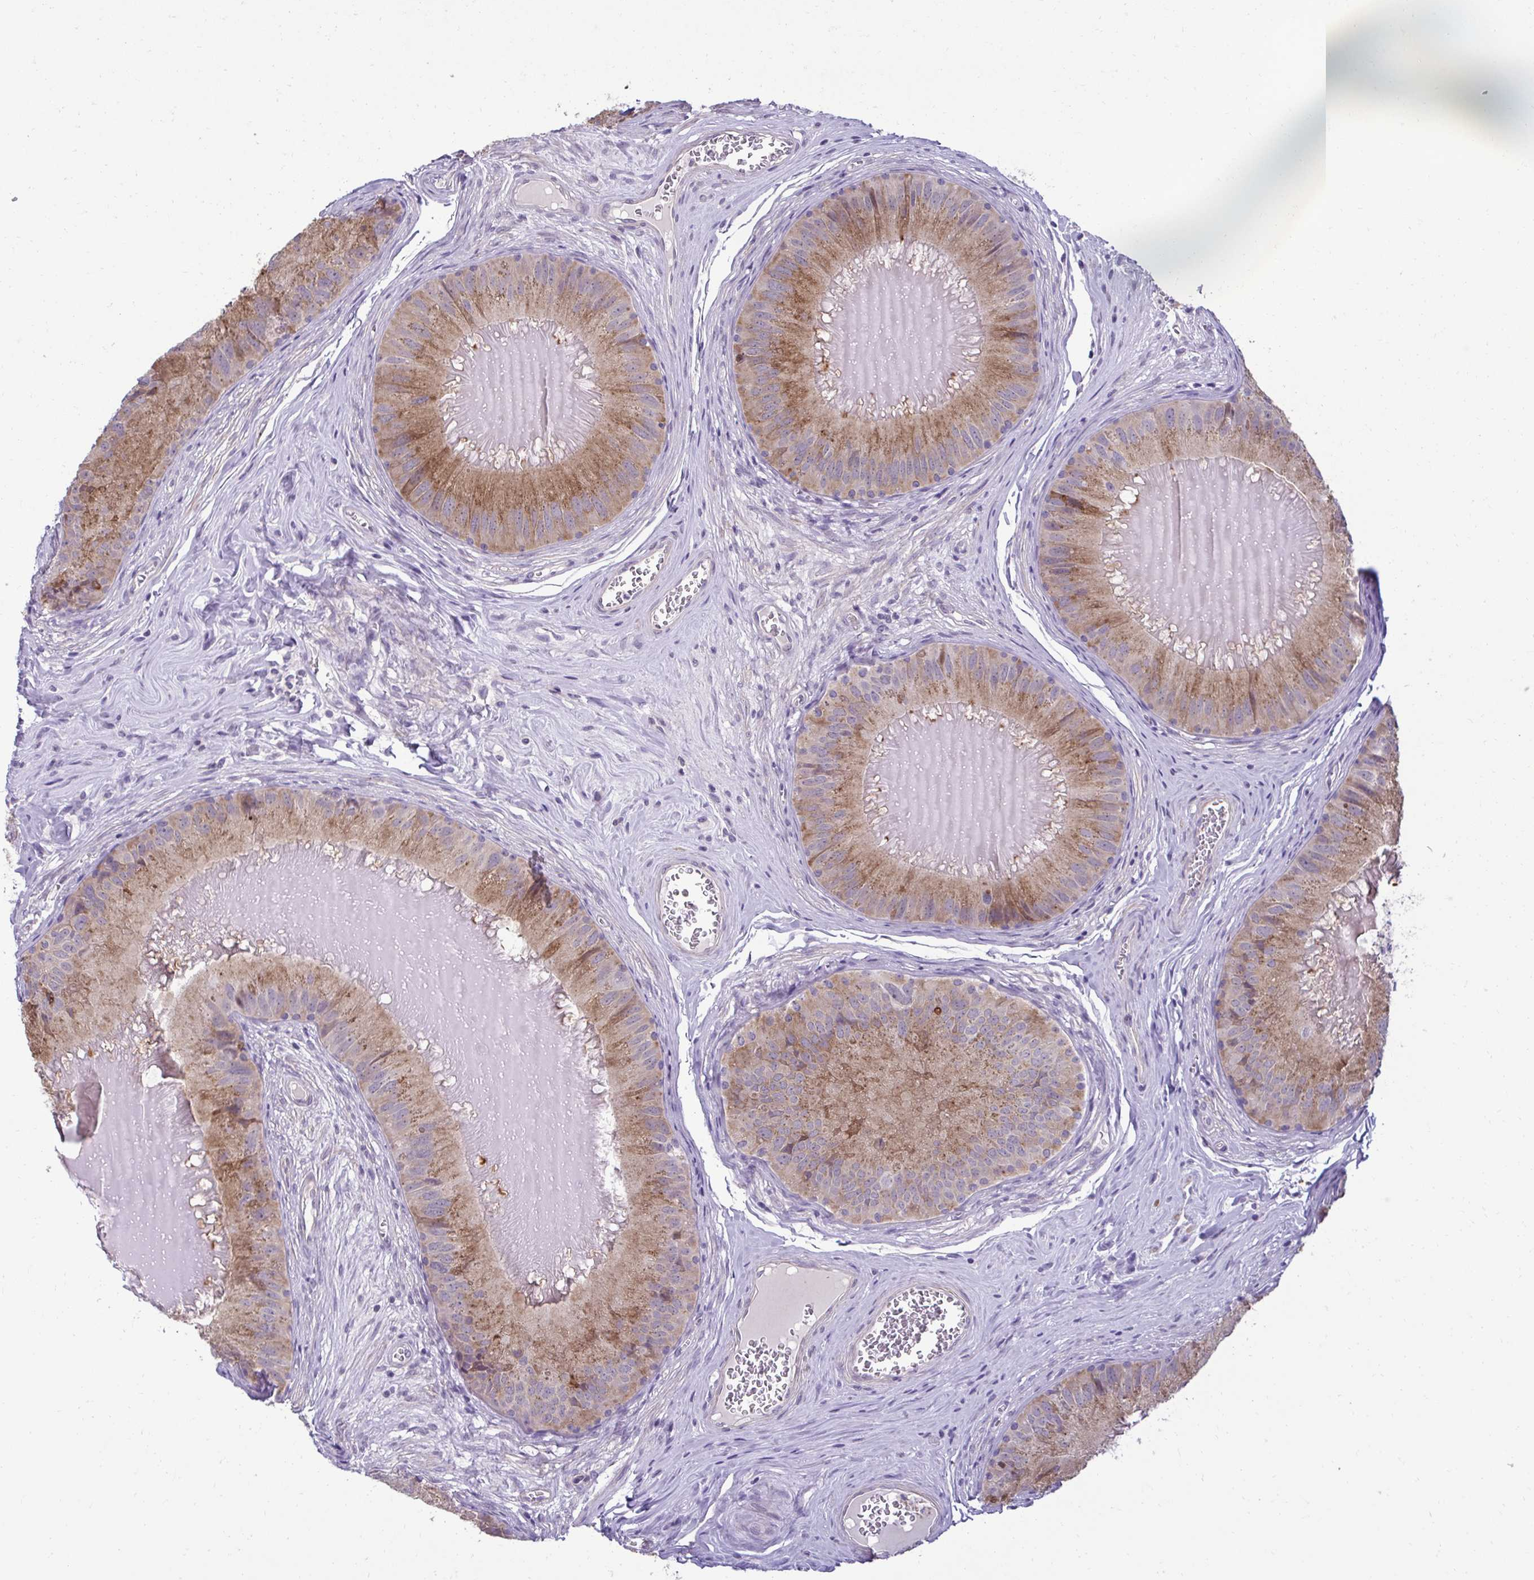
{"staining": {"intensity": "moderate", "quantity": ">75%", "location": "cytoplasmic/membranous"}, "tissue": "epididymis", "cell_type": "Glandular cells", "image_type": "normal", "snomed": [{"axis": "morphology", "description": "Normal tissue, NOS"}, {"axis": "topography", "description": "Epididymis, spermatic cord, NOS"}], "caption": "Protein staining shows moderate cytoplasmic/membranous expression in approximately >75% of glandular cells in unremarkable epididymis. The staining was performed using DAB to visualize the protein expression in brown, while the nuclei were stained in blue with hematoxylin (Magnification: 20x).", "gene": "SLC30A3", "patient": {"sex": "male", "age": 39}}